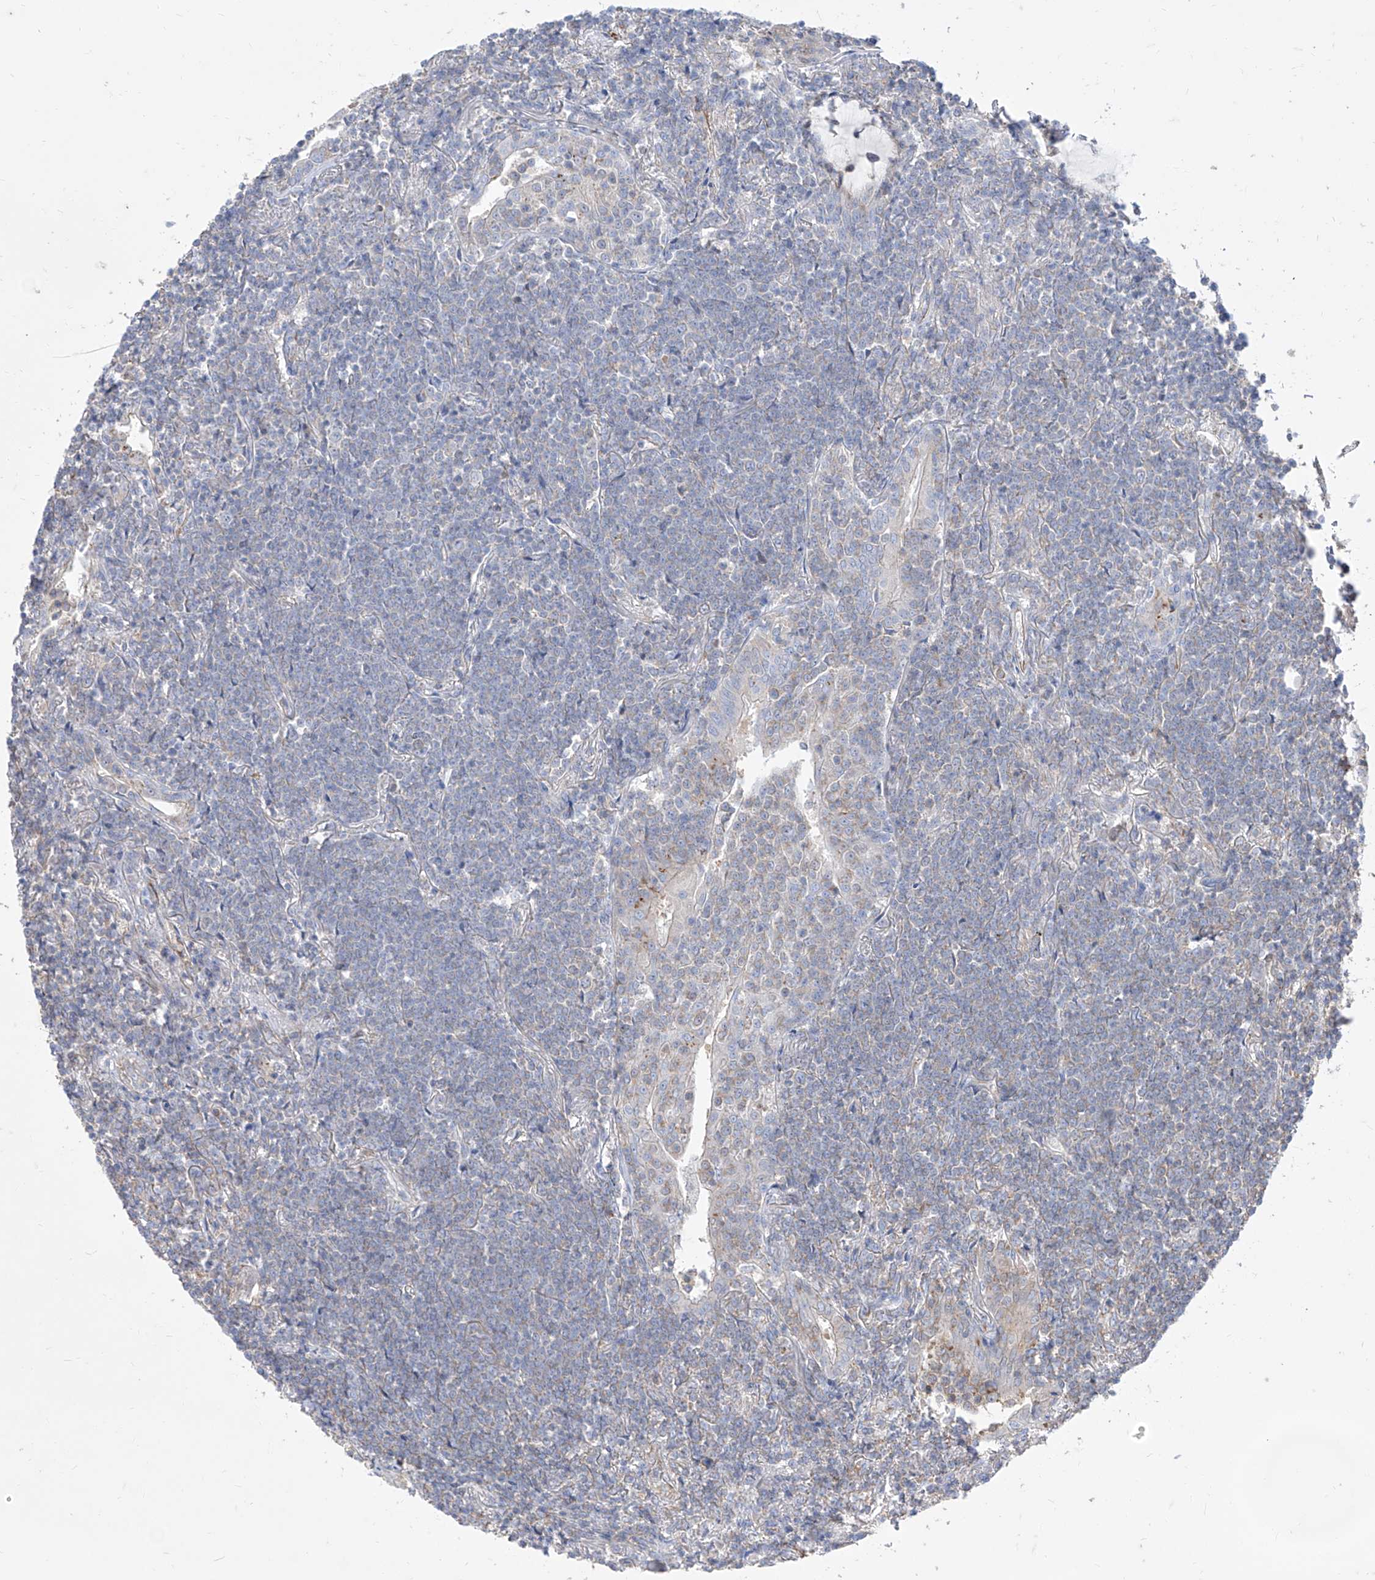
{"staining": {"intensity": "negative", "quantity": "none", "location": "none"}, "tissue": "lymphoma", "cell_type": "Tumor cells", "image_type": "cancer", "snomed": [{"axis": "morphology", "description": "Malignant lymphoma, non-Hodgkin's type, Low grade"}, {"axis": "topography", "description": "Lung"}], "caption": "IHC image of human malignant lymphoma, non-Hodgkin's type (low-grade) stained for a protein (brown), which reveals no positivity in tumor cells.", "gene": "C1orf74", "patient": {"sex": "female", "age": 71}}